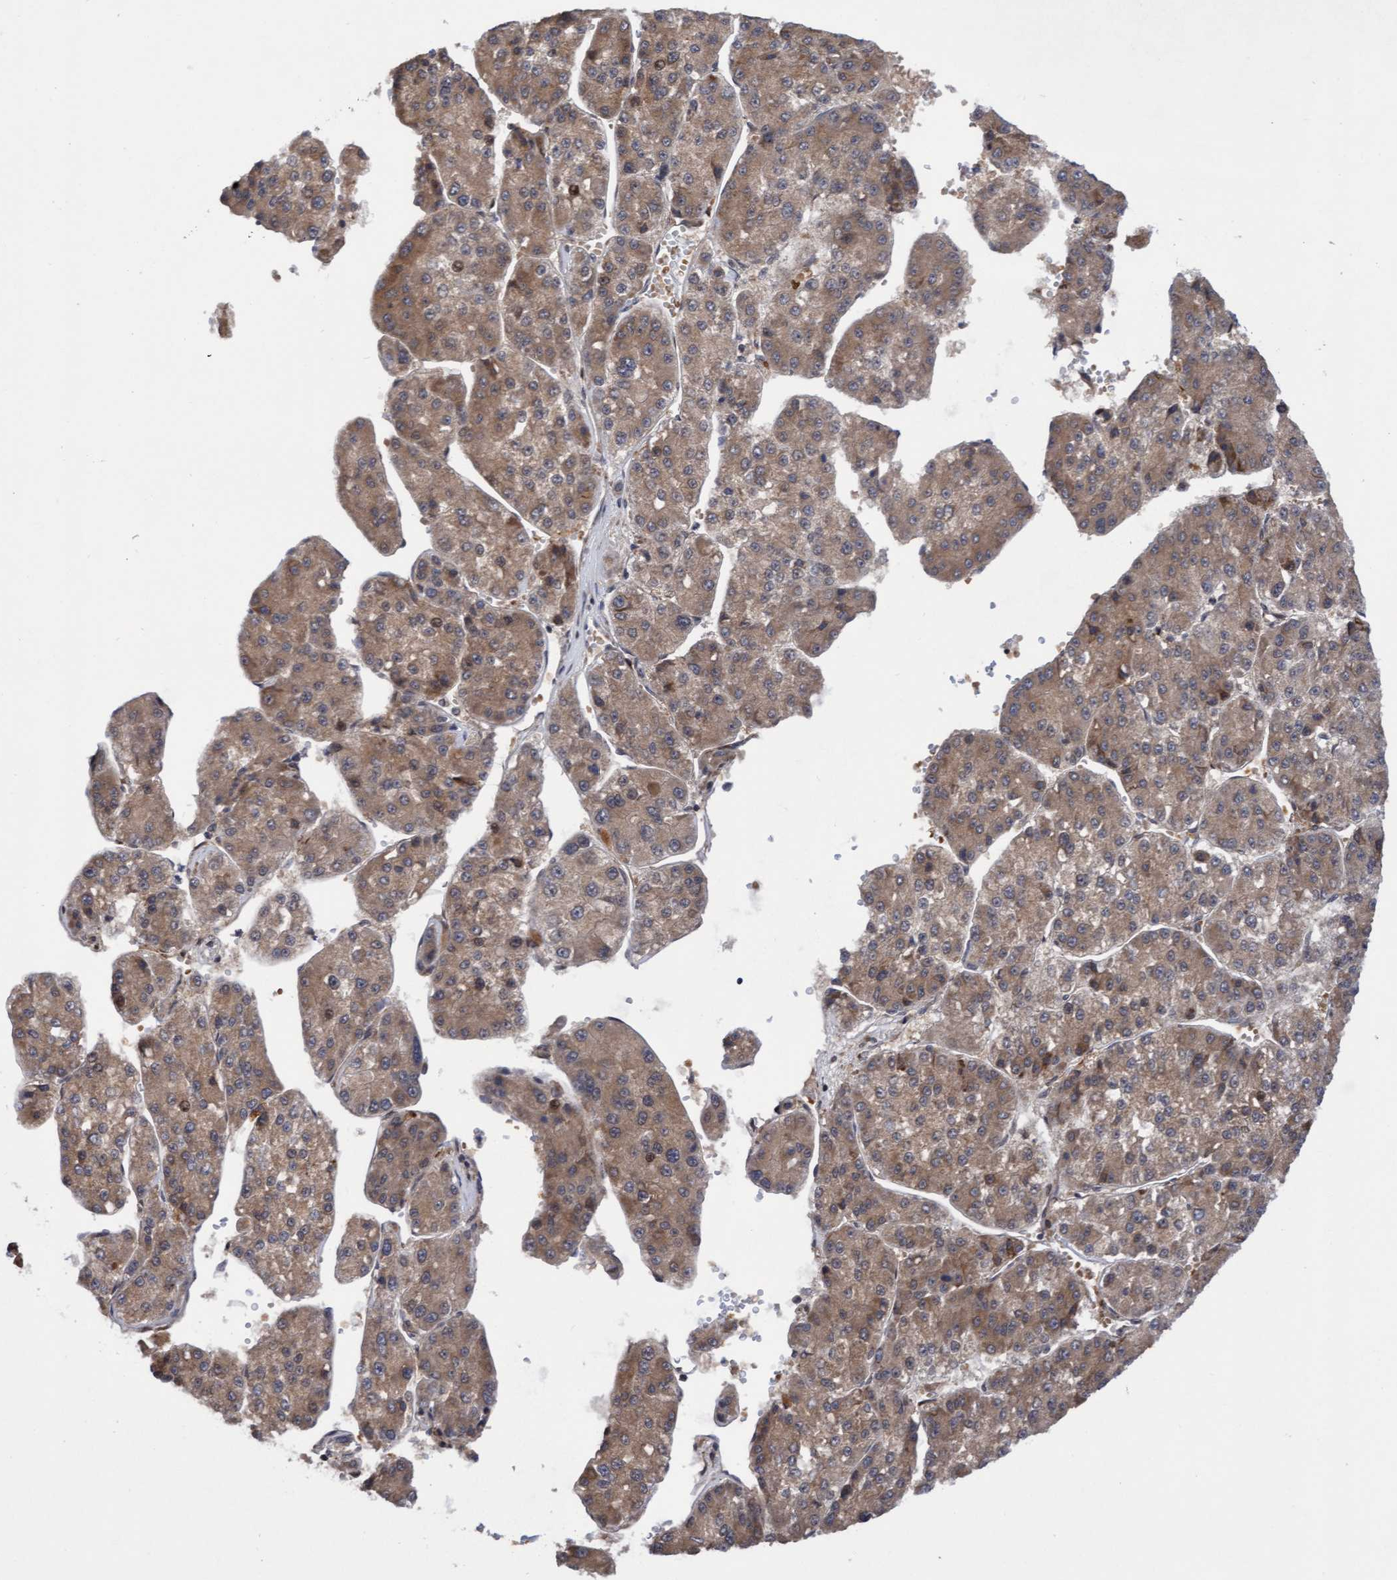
{"staining": {"intensity": "moderate", "quantity": ">75%", "location": "cytoplasmic/membranous"}, "tissue": "liver cancer", "cell_type": "Tumor cells", "image_type": "cancer", "snomed": [{"axis": "morphology", "description": "Carcinoma, Hepatocellular, NOS"}, {"axis": "topography", "description": "Liver"}], "caption": "Liver cancer (hepatocellular carcinoma) stained with a brown dye shows moderate cytoplasmic/membranous positive expression in approximately >75% of tumor cells.", "gene": "TANC2", "patient": {"sex": "female", "age": 73}}